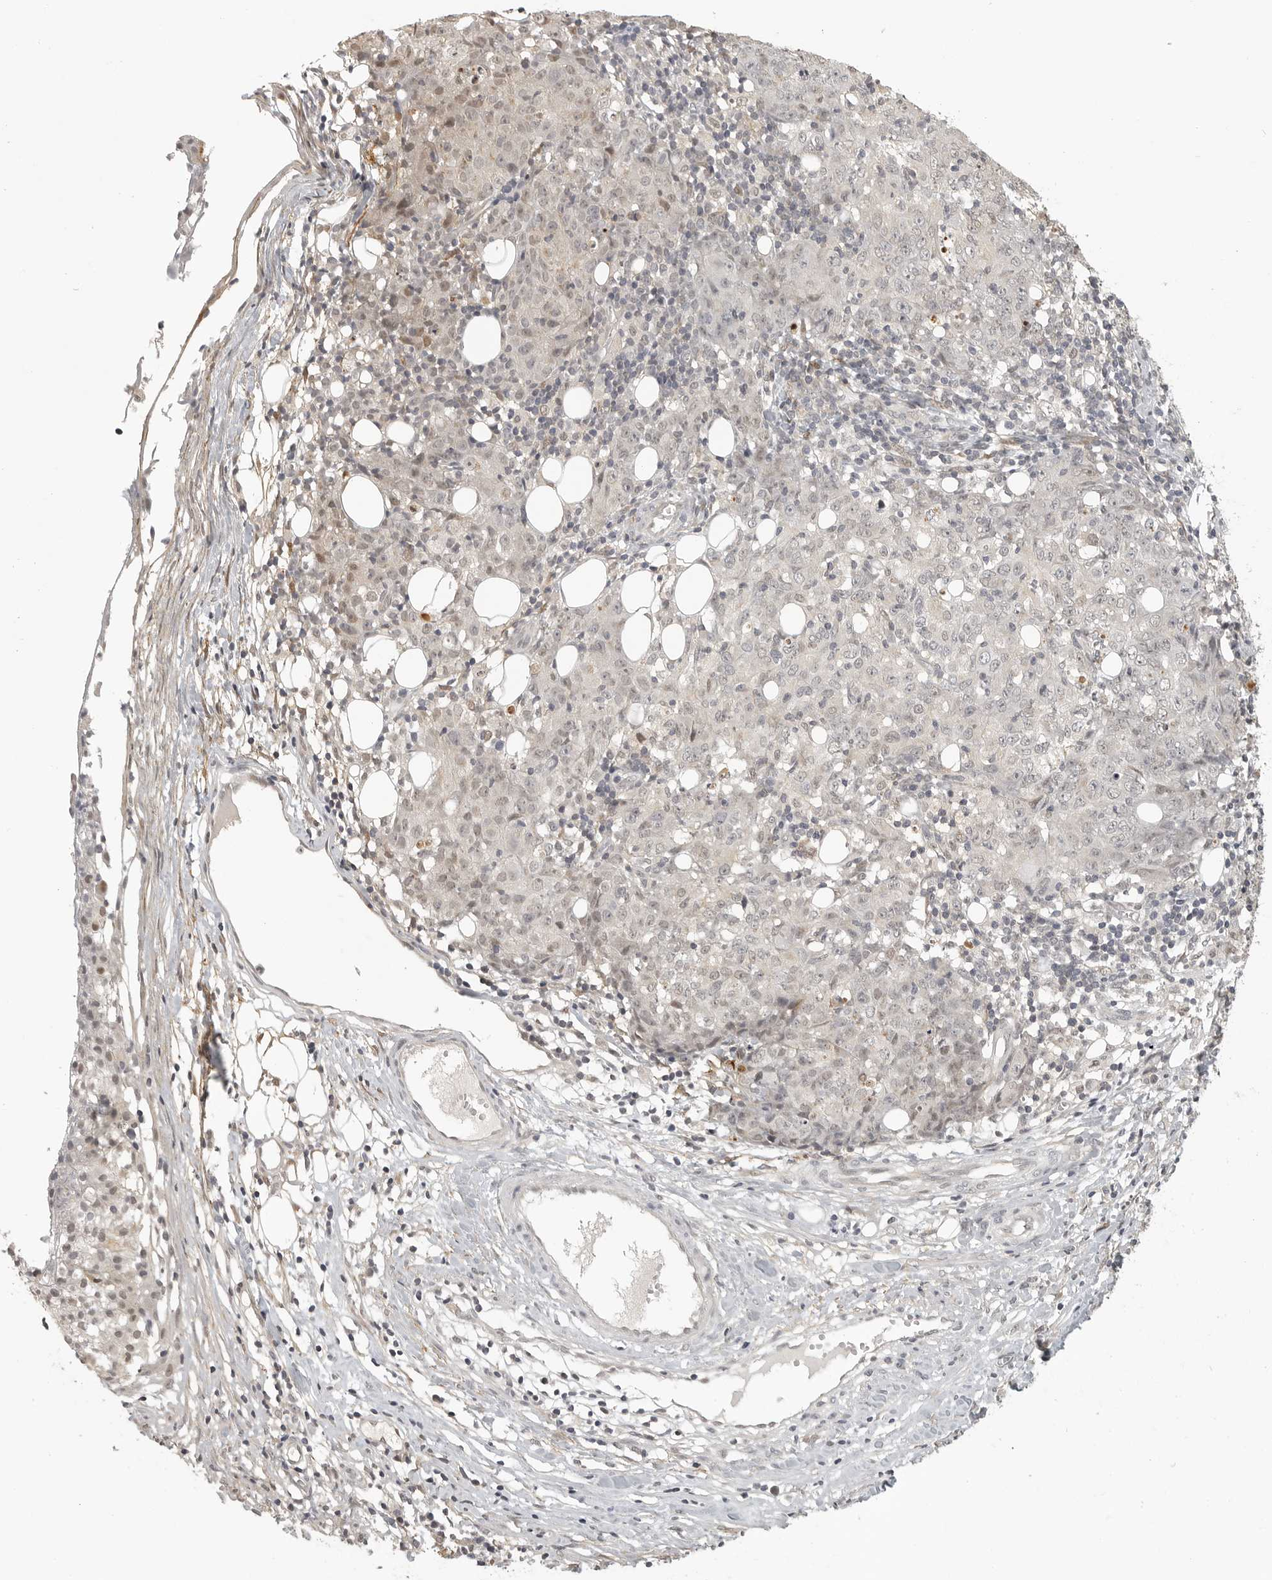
{"staining": {"intensity": "weak", "quantity": "<25%", "location": "nuclear"}, "tissue": "ovarian cancer", "cell_type": "Tumor cells", "image_type": "cancer", "snomed": [{"axis": "morphology", "description": "Carcinoma, endometroid"}, {"axis": "topography", "description": "Ovary"}], "caption": "This is an IHC image of human endometroid carcinoma (ovarian). There is no positivity in tumor cells.", "gene": "UROD", "patient": {"sex": "female", "age": 42}}